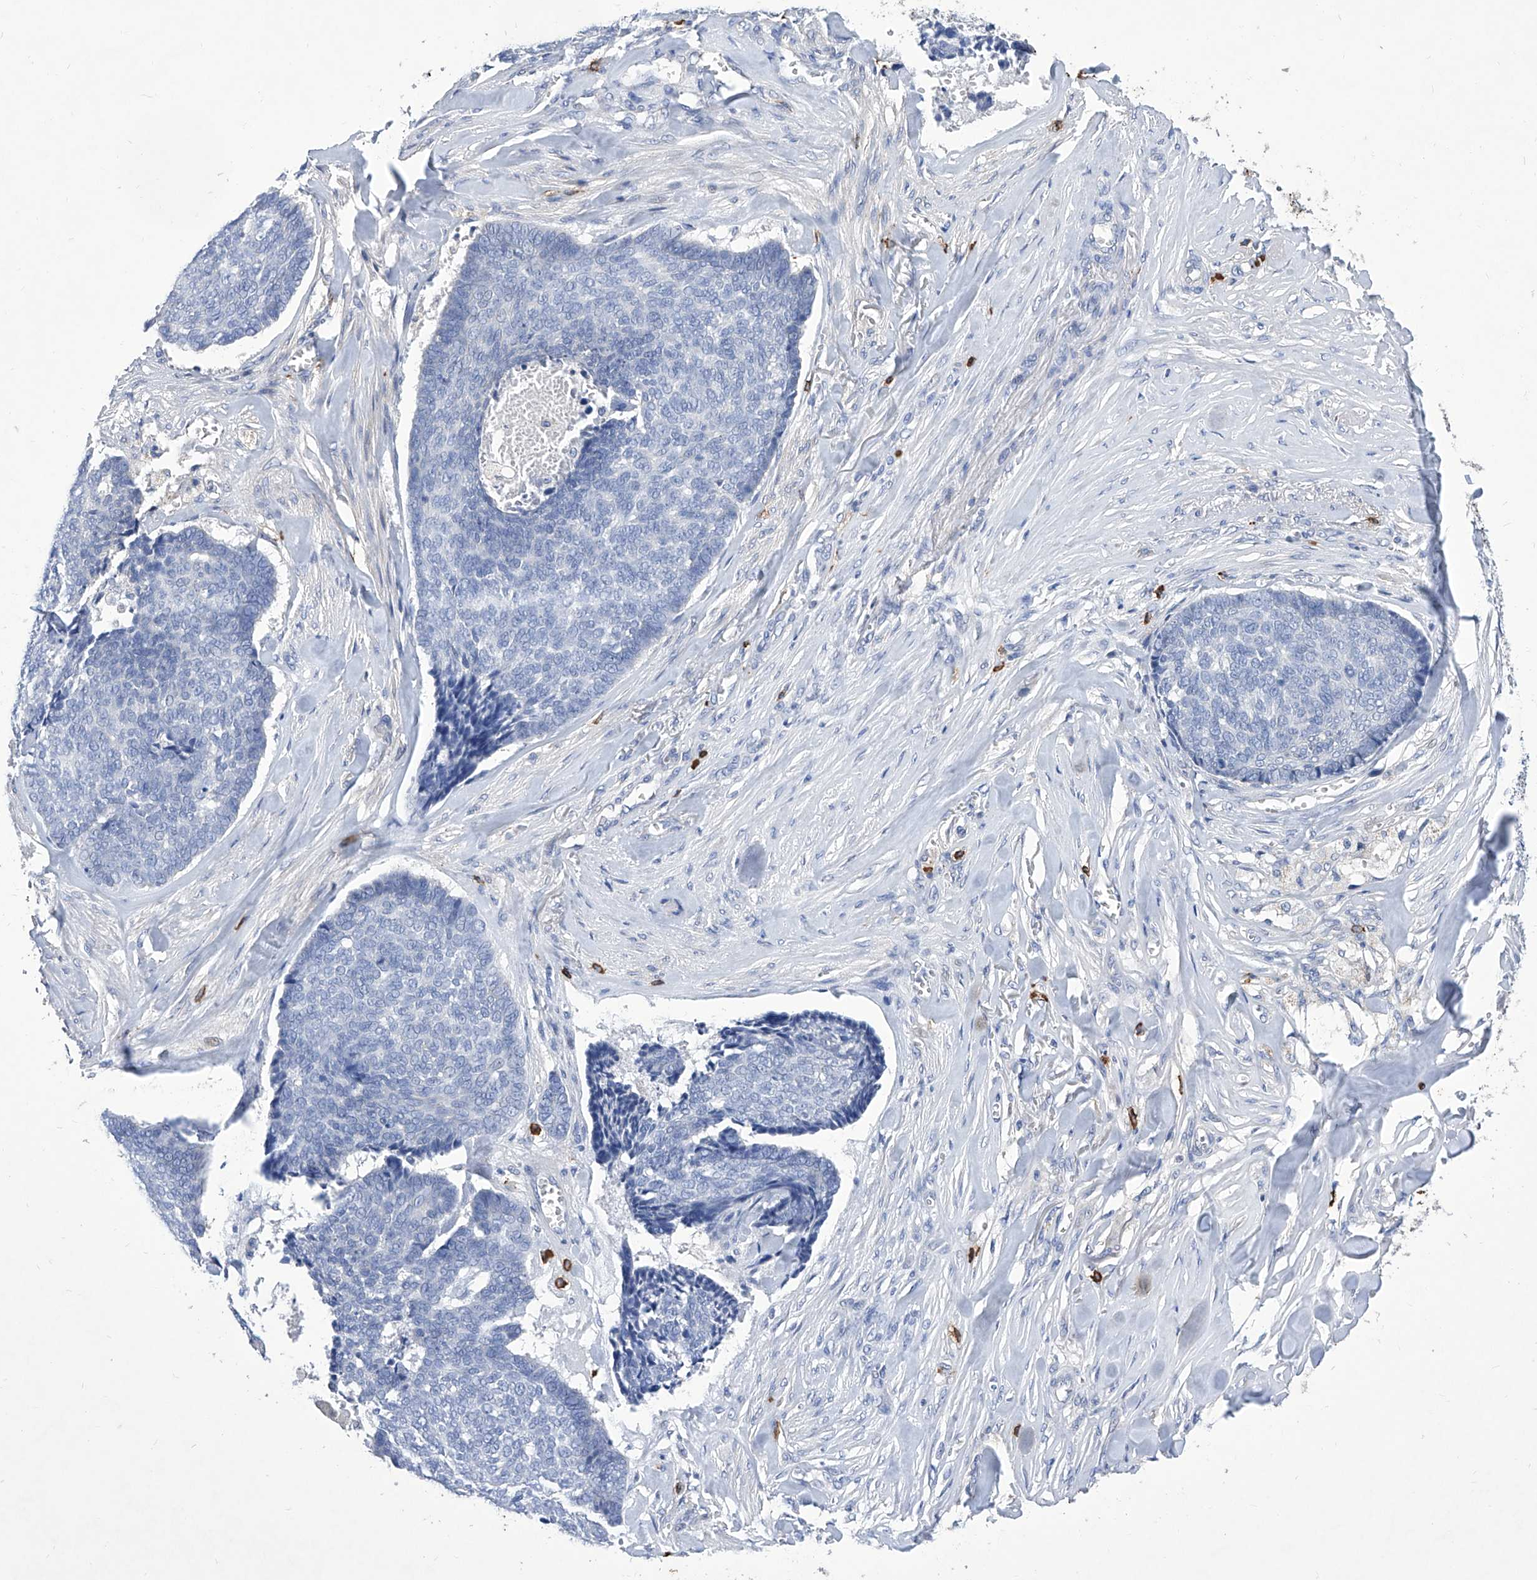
{"staining": {"intensity": "negative", "quantity": "none", "location": "none"}, "tissue": "skin cancer", "cell_type": "Tumor cells", "image_type": "cancer", "snomed": [{"axis": "morphology", "description": "Basal cell carcinoma"}, {"axis": "topography", "description": "Skin"}], "caption": "Human skin cancer (basal cell carcinoma) stained for a protein using immunohistochemistry (IHC) demonstrates no positivity in tumor cells.", "gene": "IFNL2", "patient": {"sex": "male", "age": 84}}